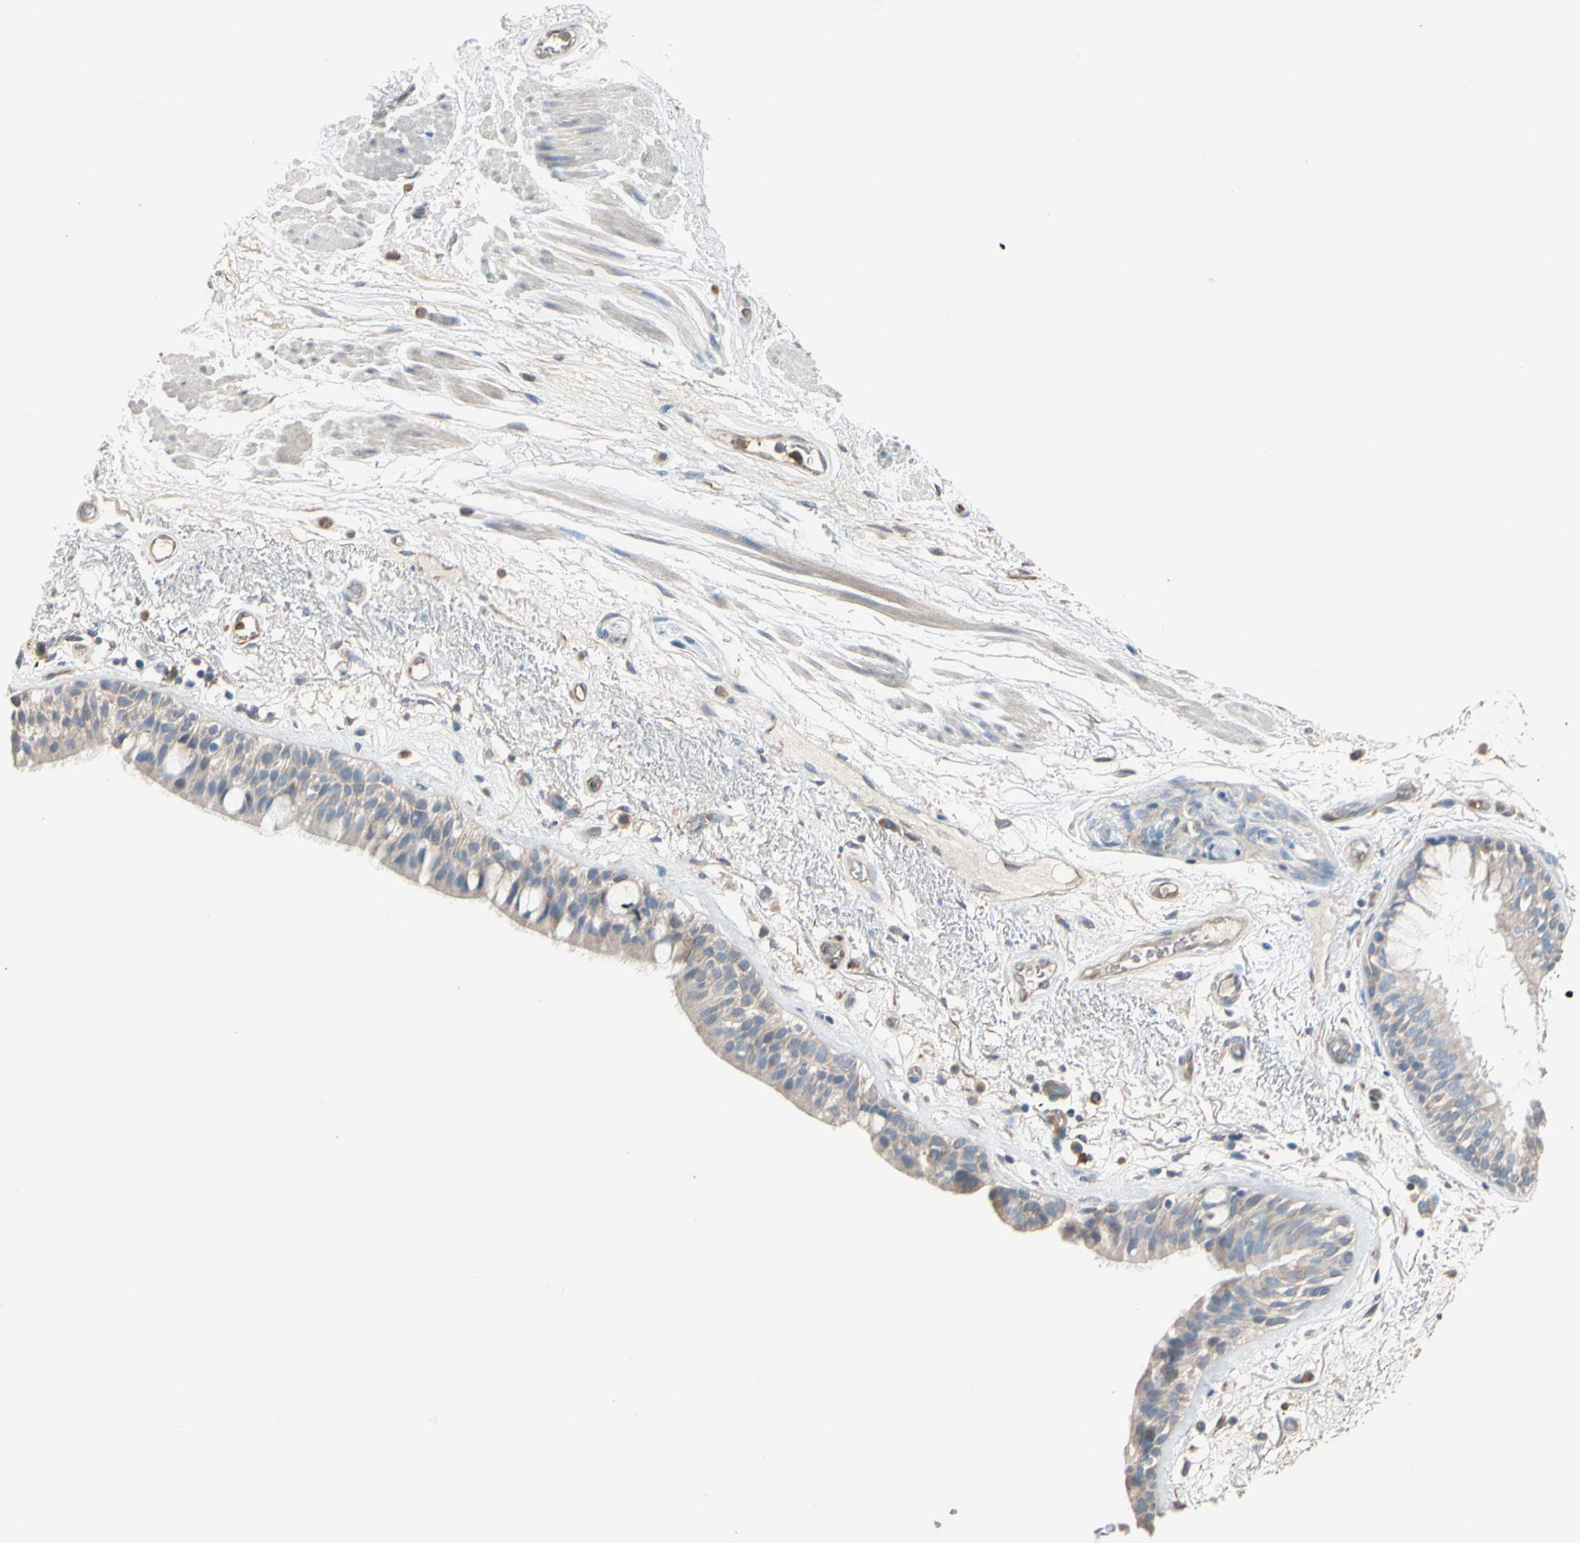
{"staining": {"intensity": "negative", "quantity": "none", "location": "none"}, "tissue": "bronchus", "cell_type": "Respiratory epithelial cells", "image_type": "normal", "snomed": [{"axis": "morphology", "description": "Normal tissue, NOS"}, {"axis": "topography", "description": "Bronchus"}], "caption": "Unremarkable bronchus was stained to show a protein in brown. There is no significant expression in respiratory epithelial cells. (DAB immunohistochemistry (IHC), high magnification).", "gene": "BBOX1", "patient": {"sex": "male", "age": 66}}